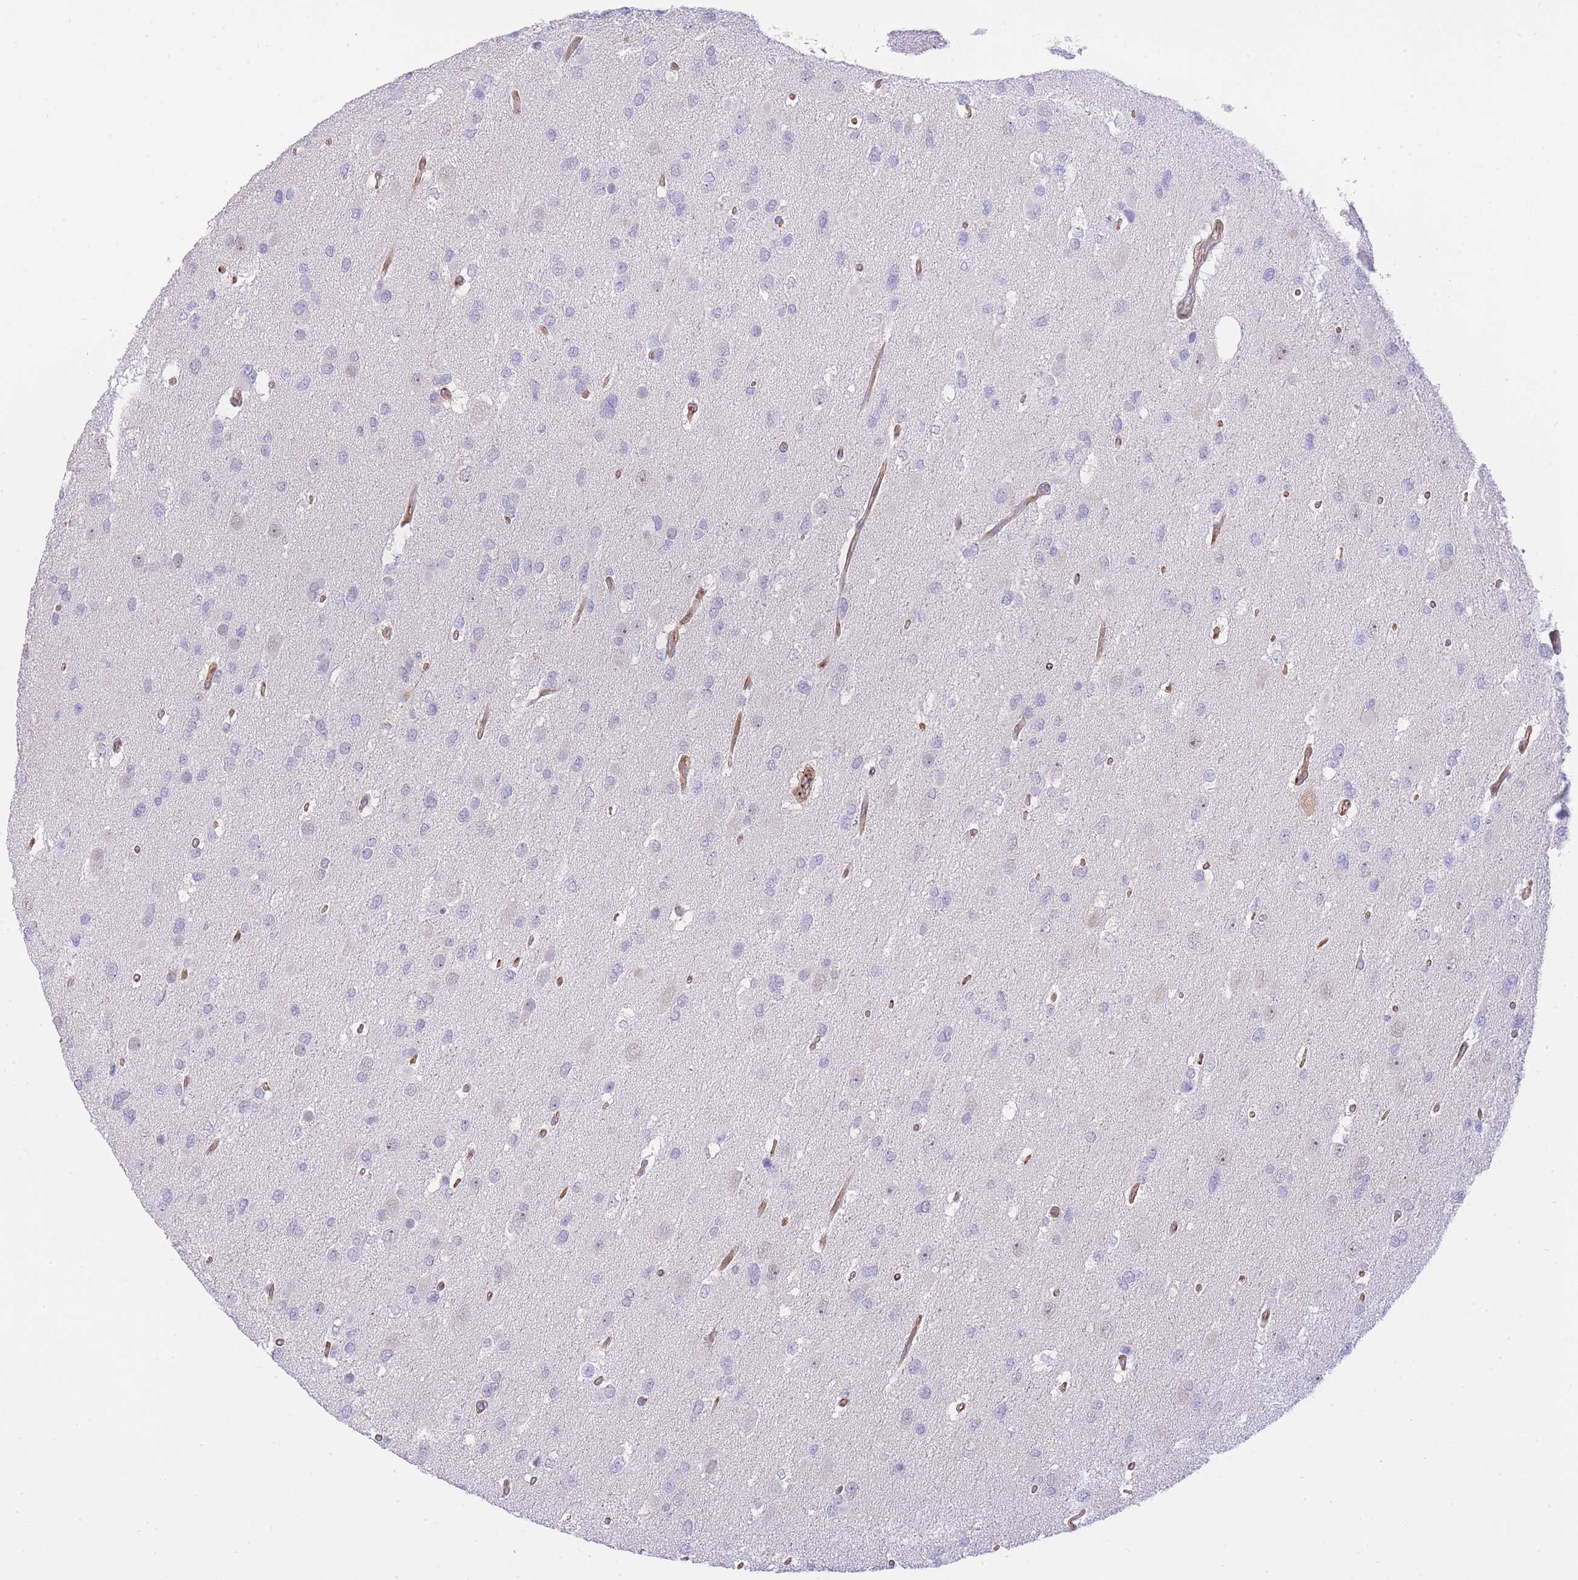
{"staining": {"intensity": "negative", "quantity": "none", "location": "none"}, "tissue": "glioma", "cell_type": "Tumor cells", "image_type": "cancer", "snomed": [{"axis": "morphology", "description": "Glioma, malignant, High grade"}, {"axis": "topography", "description": "Brain"}], "caption": "An immunohistochemistry (IHC) image of high-grade glioma (malignant) is shown. There is no staining in tumor cells of high-grade glioma (malignant). Nuclei are stained in blue.", "gene": "ECPAS", "patient": {"sex": "male", "age": 53}}